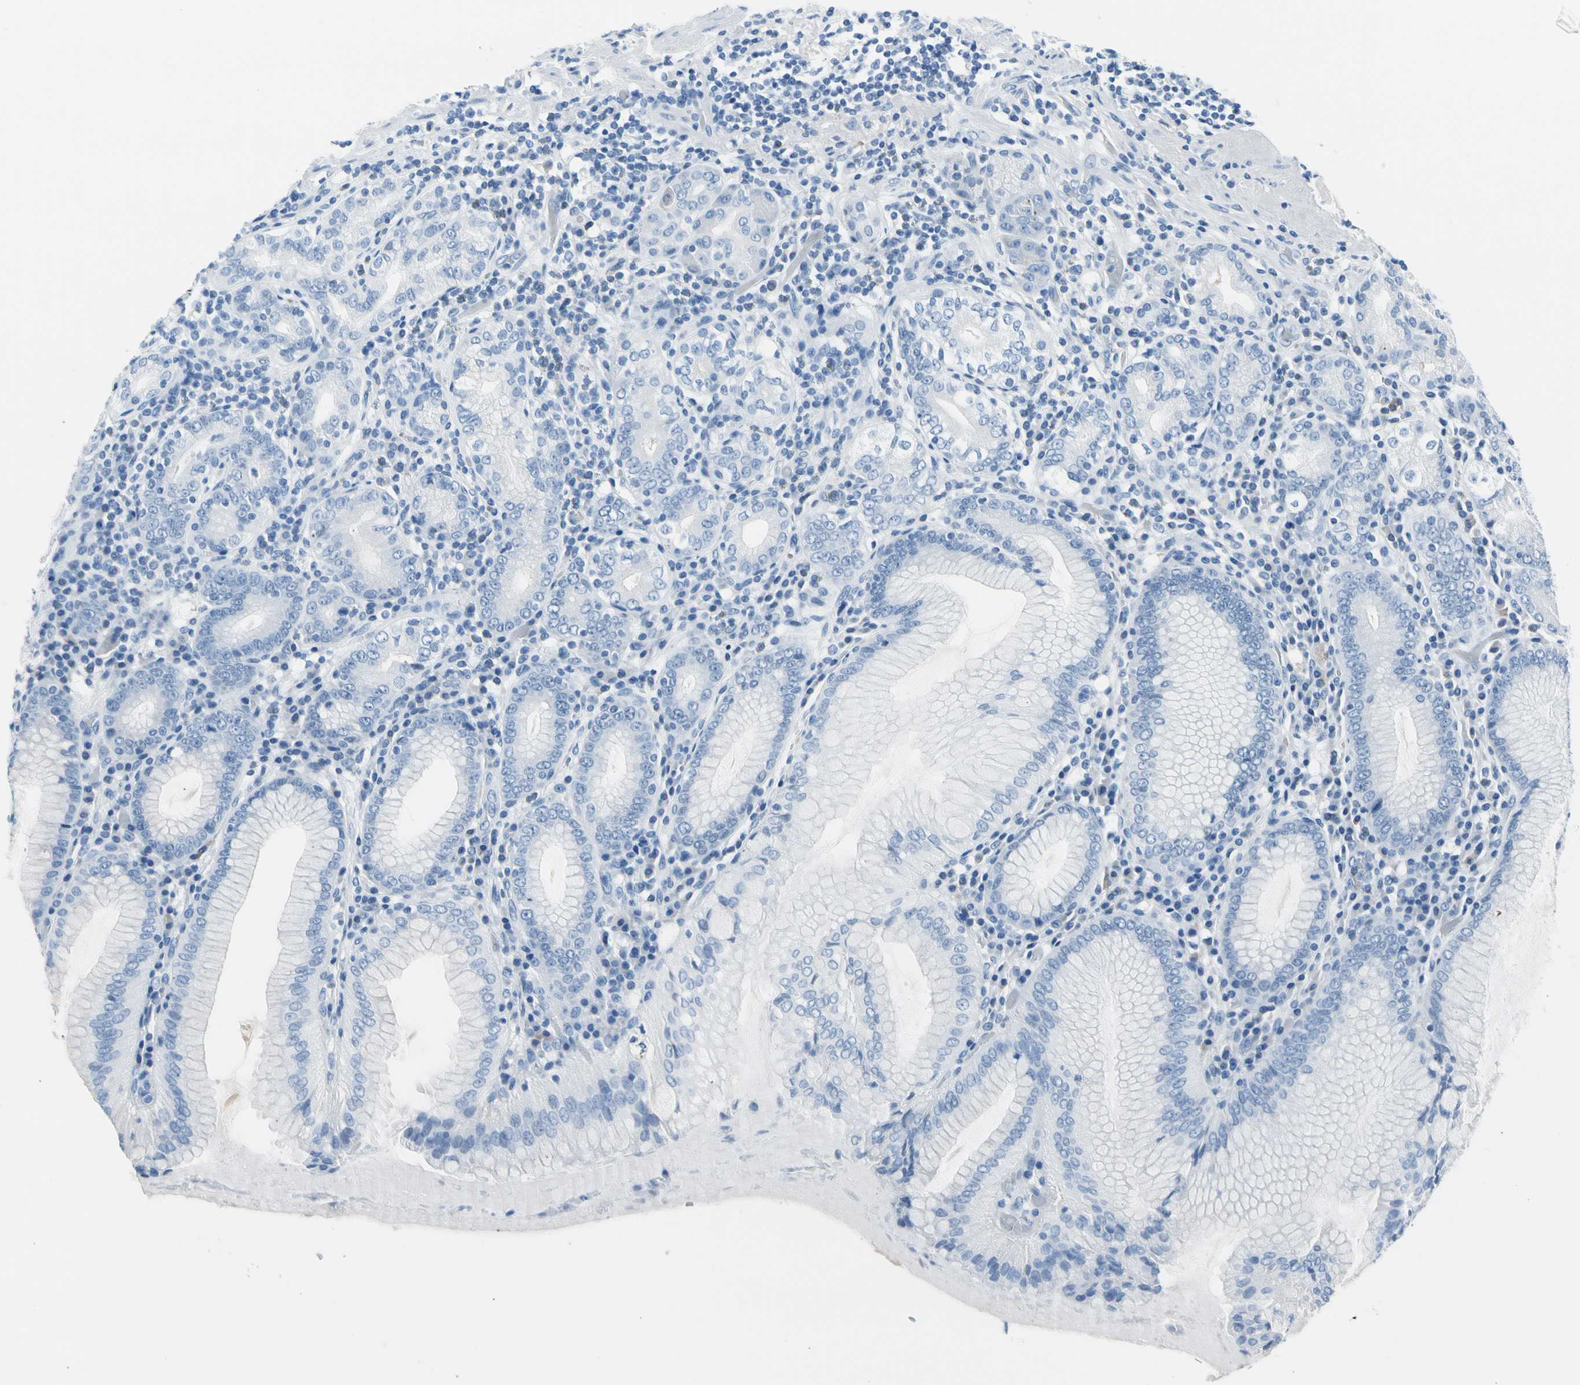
{"staining": {"intensity": "negative", "quantity": "none", "location": "none"}, "tissue": "stomach", "cell_type": "Glandular cells", "image_type": "normal", "snomed": [{"axis": "morphology", "description": "Normal tissue, NOS"}, {"axis": "topography", "description": "Stomach, lower"}], "caption": "Glandular cells show no significant staining in unremarkable stomach. The staining is performed using DAB (3,3'-diaminobenzidine) brown chromogen with nuclei counter-stained in using hematoxylin.", "gene": "TPO", "patient": {"sex": "female", "age": 76}}